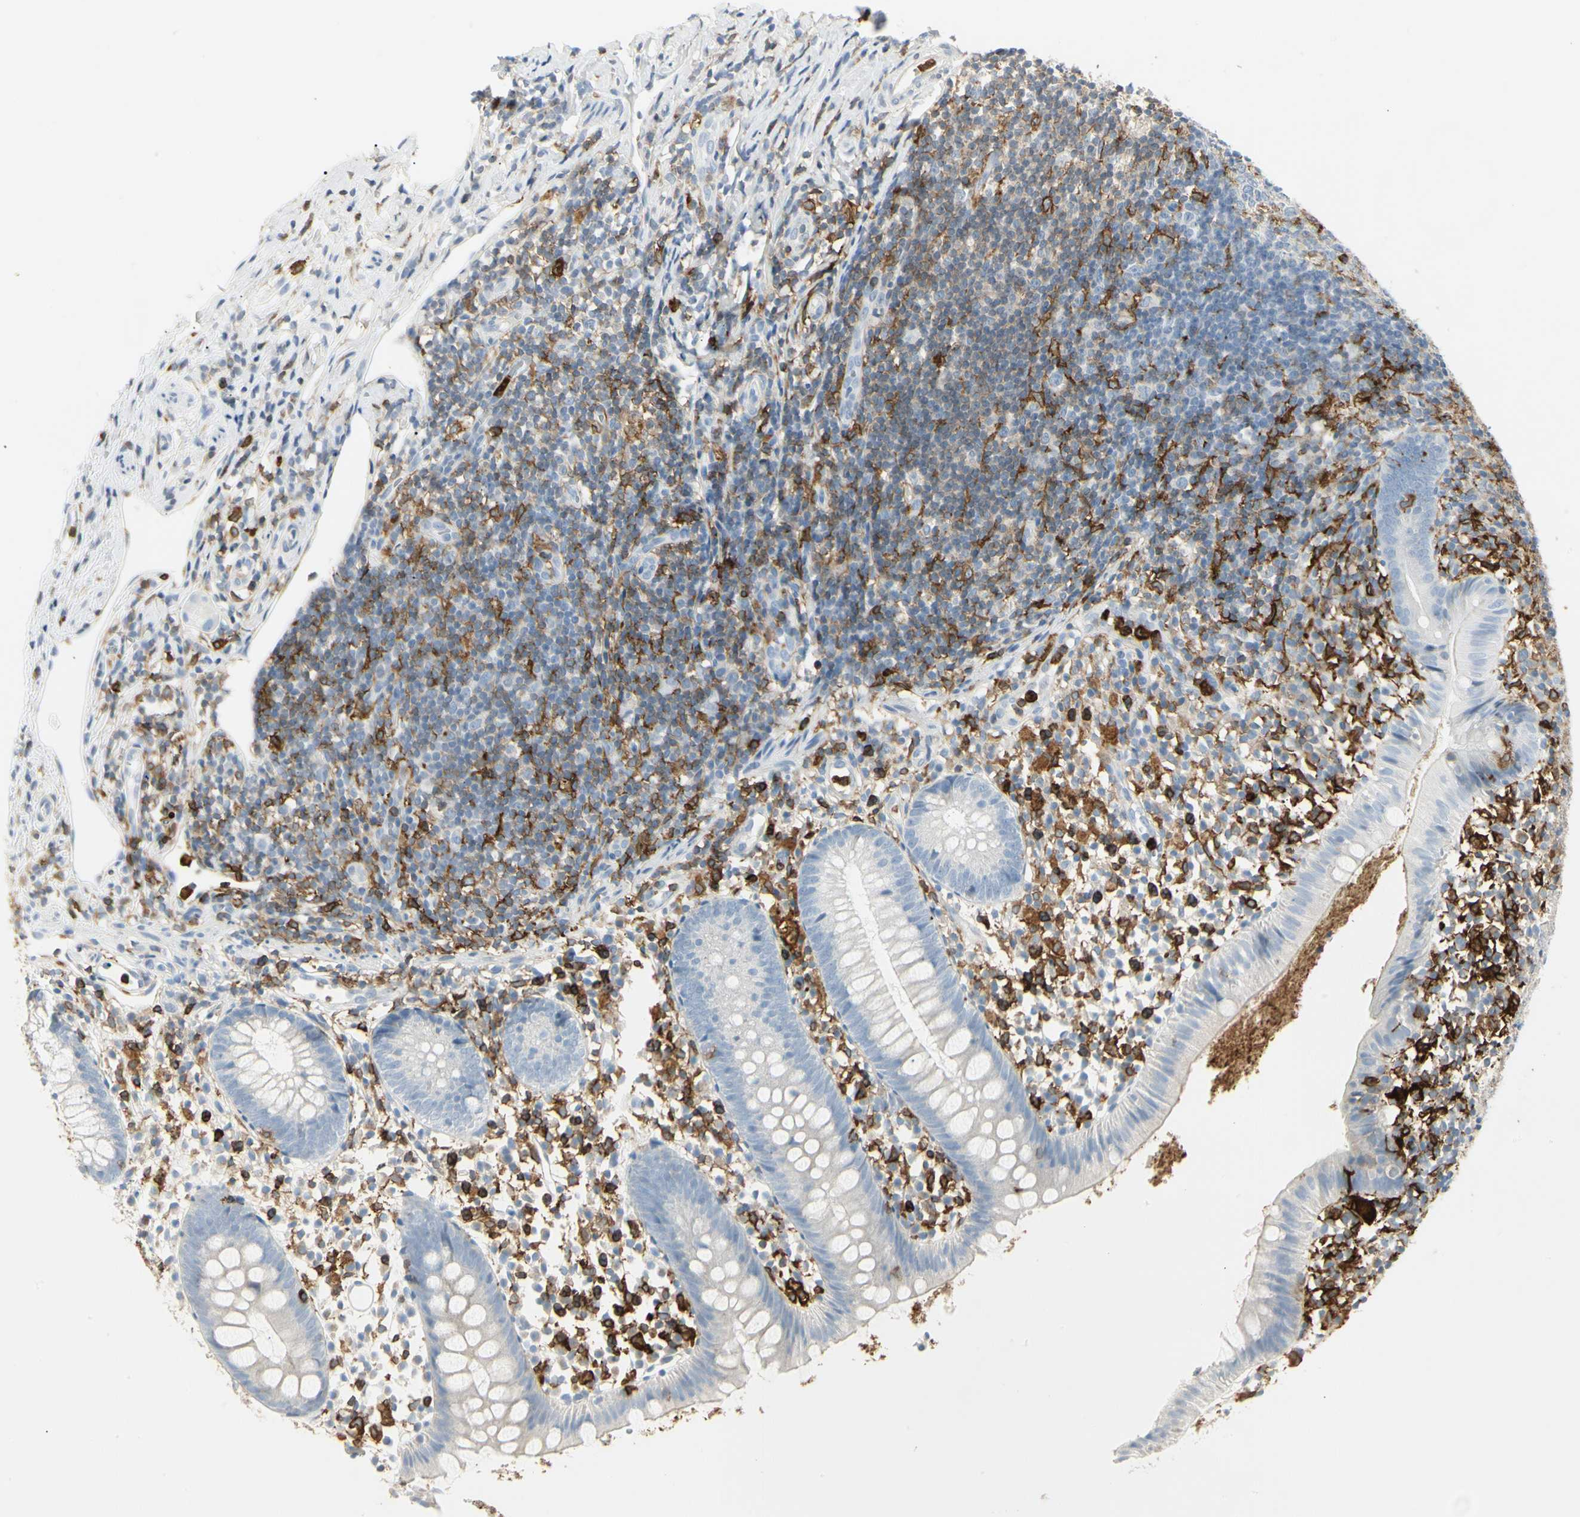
{"staining": {"intensity": "negative", "quantity": "none", "location": "none"}, "tissue": "appendix", "cell_type": "Glandular cells", "image_type": "normal", "snomed": [{"axis": "morphology", "description": "Normal tissue, NOS"}, {"axis": "topography", "description": "Appendix"}], "caption": "The micrograph exhibits no significant expression in glandular cells of appendix. Nuclei are stained in blue.", "gene": "ITGB2", "patient": {"sex": "female", "age": 20}}